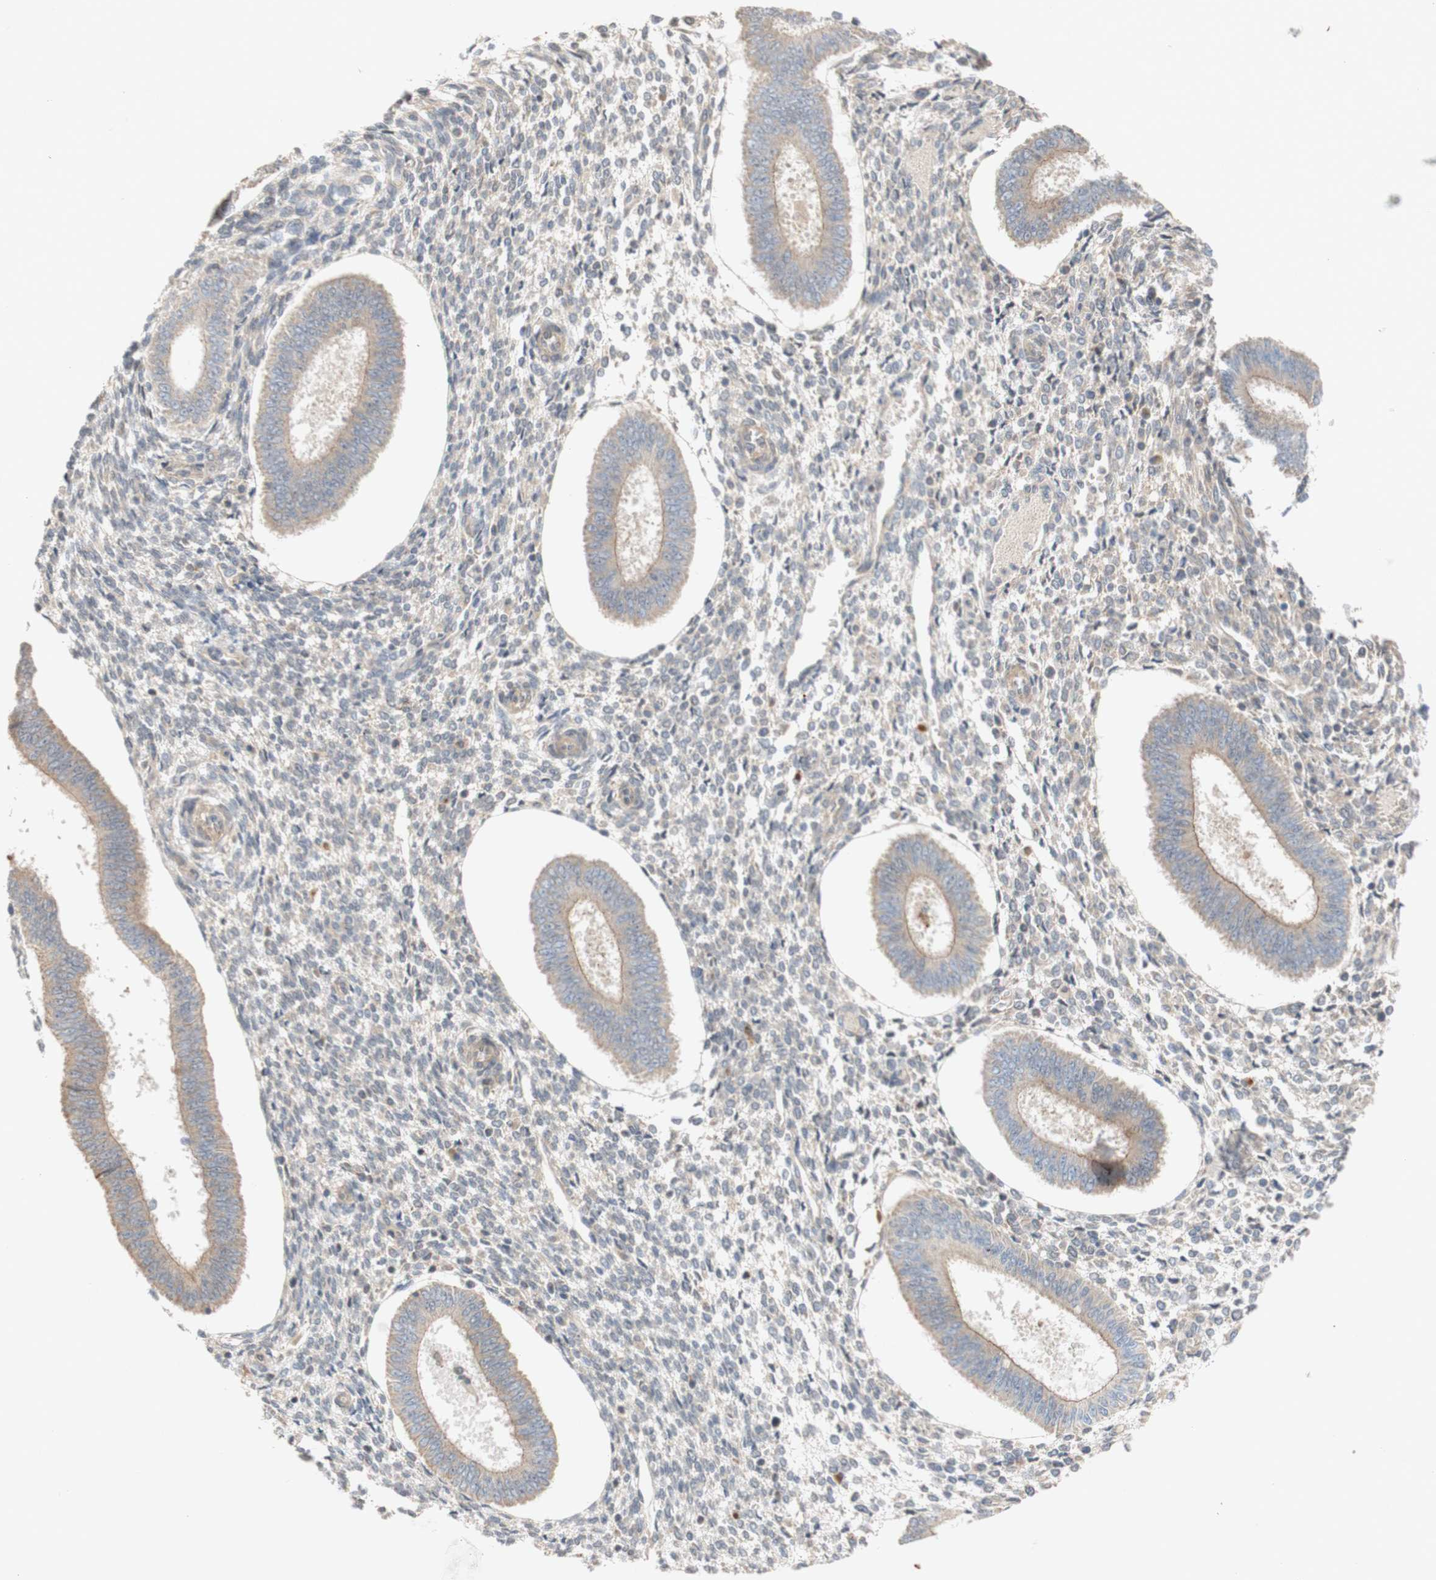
{"staining": {"intensity": "weak", "quantity": "25%-75%", "location": "cytoplasmic/membranous"}, "tissue": "endometrium", "cell_type": "Cells in endometrial stroma", "image_type": "normal", "snomed": [{"axis": "morphology", "description": "Normal tissue, NOS"}, {"axis": "topography", "description": "Endometrium"}], "caption": "Benign endometrium exhibits weak cytoplasmic/membranous positivity in approximately 25%-75% of cells in endometrial stroma Nuclei are stained in blue..", "gene": "PIN1", "patient": {"sex": "female", "age": 35}}